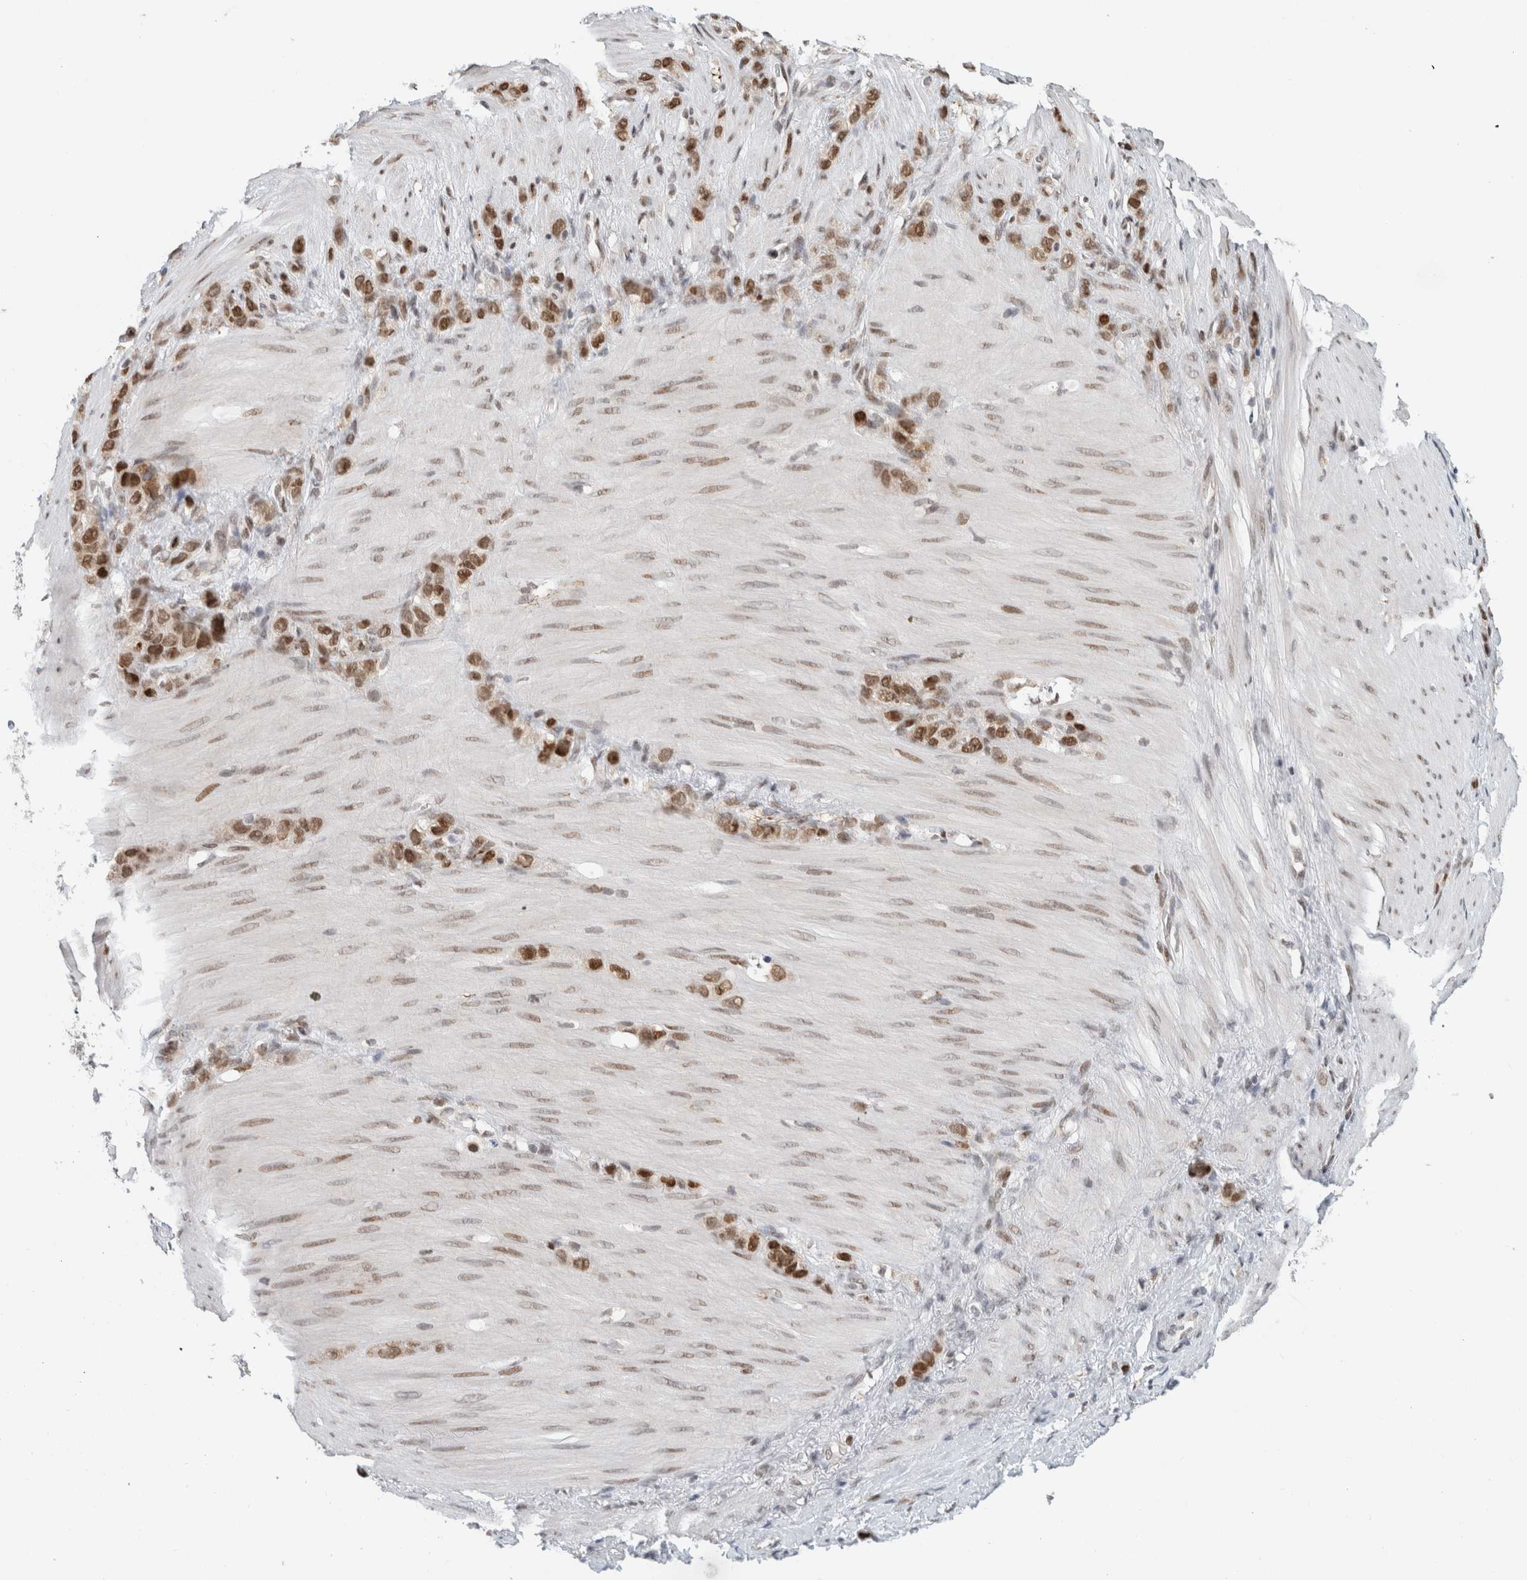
{"staining": {"intensity": "moderate", "quantity": ">75%", "location": "nuclear"}, "tissue": "stomach cancer", "cell_type": "Tumor cells", "image_type": "cancer", "snomed": [{"axis": "morphology", "description": "Normal tissue, NOS"}, {"axis": "morphology", "description": "Adenocarcinoma, NOS"}, {"axis": "morphology", "description": "Adenocarcinoma, High grade"}, {"axis": "topography", "description": "Stomach, upper"}, {"axis": "topography", "description": "Stomach"}], "caption": "Stomach cancer (adenocarcinoma (high-grade)) stained with a protein marker displays moderate staining in tumor cells.", "gene": "HNRNPR", "patient": {"sex": "female", "age": 65}}